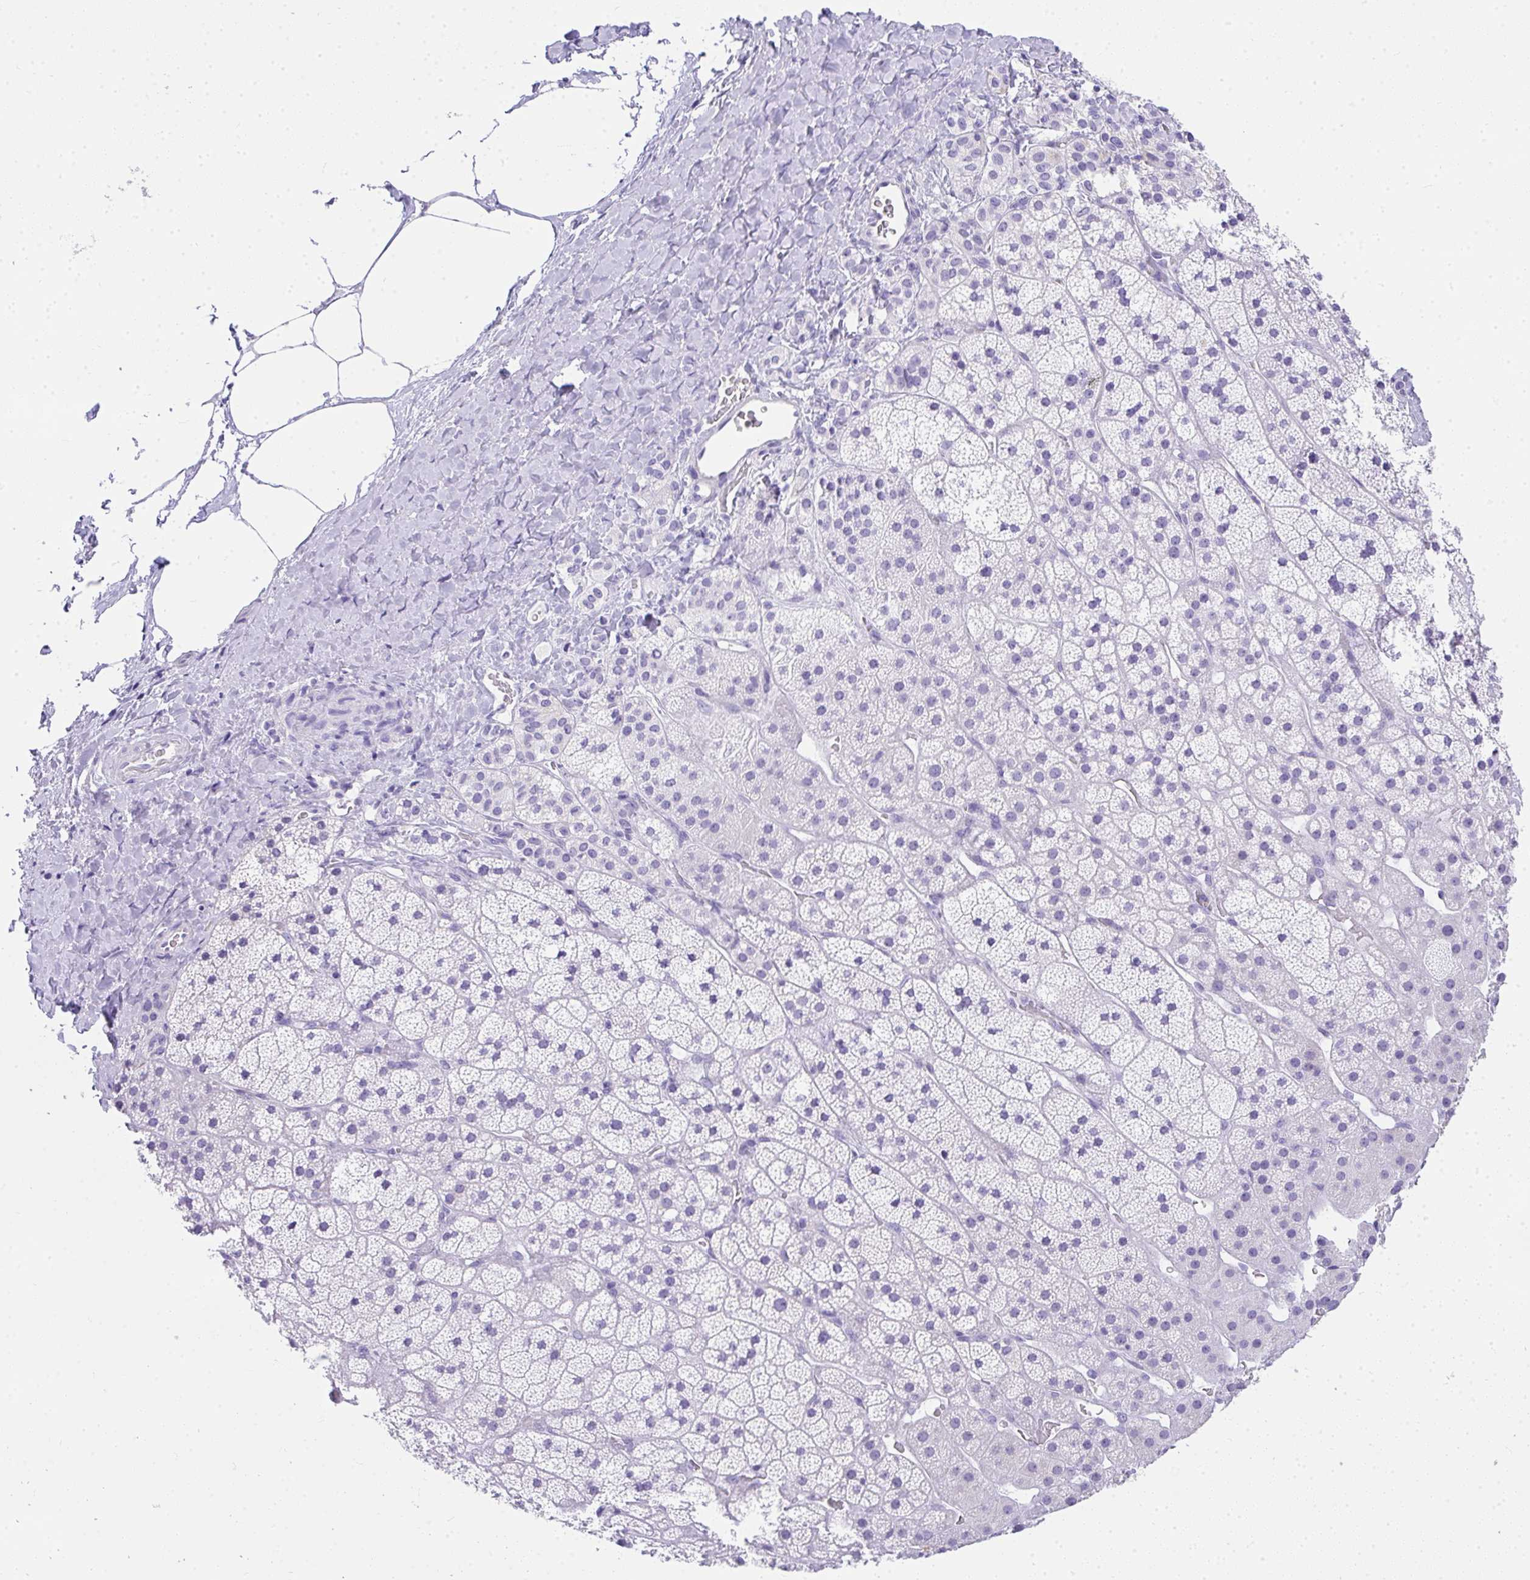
{"staining": {"intensity": "negative", "quantity": "none", "location": "none"}, "tissue": "adrenal gland", "cell_type": "Glandular cells", "image_type": "normal", "snomed": [{"axis": "morphology", "description": "Normal tissue, NOS"}, {"axis": "topography", "description": "Adrenal gland"}], "caption": "Immunohistochemistry (IHC) image of unremarkable adrenal gland stained for a protein (brown), which displays no expression in glandular cells.", "gene": "AVIL", "patient": {"sex": "male", "age": 57}}